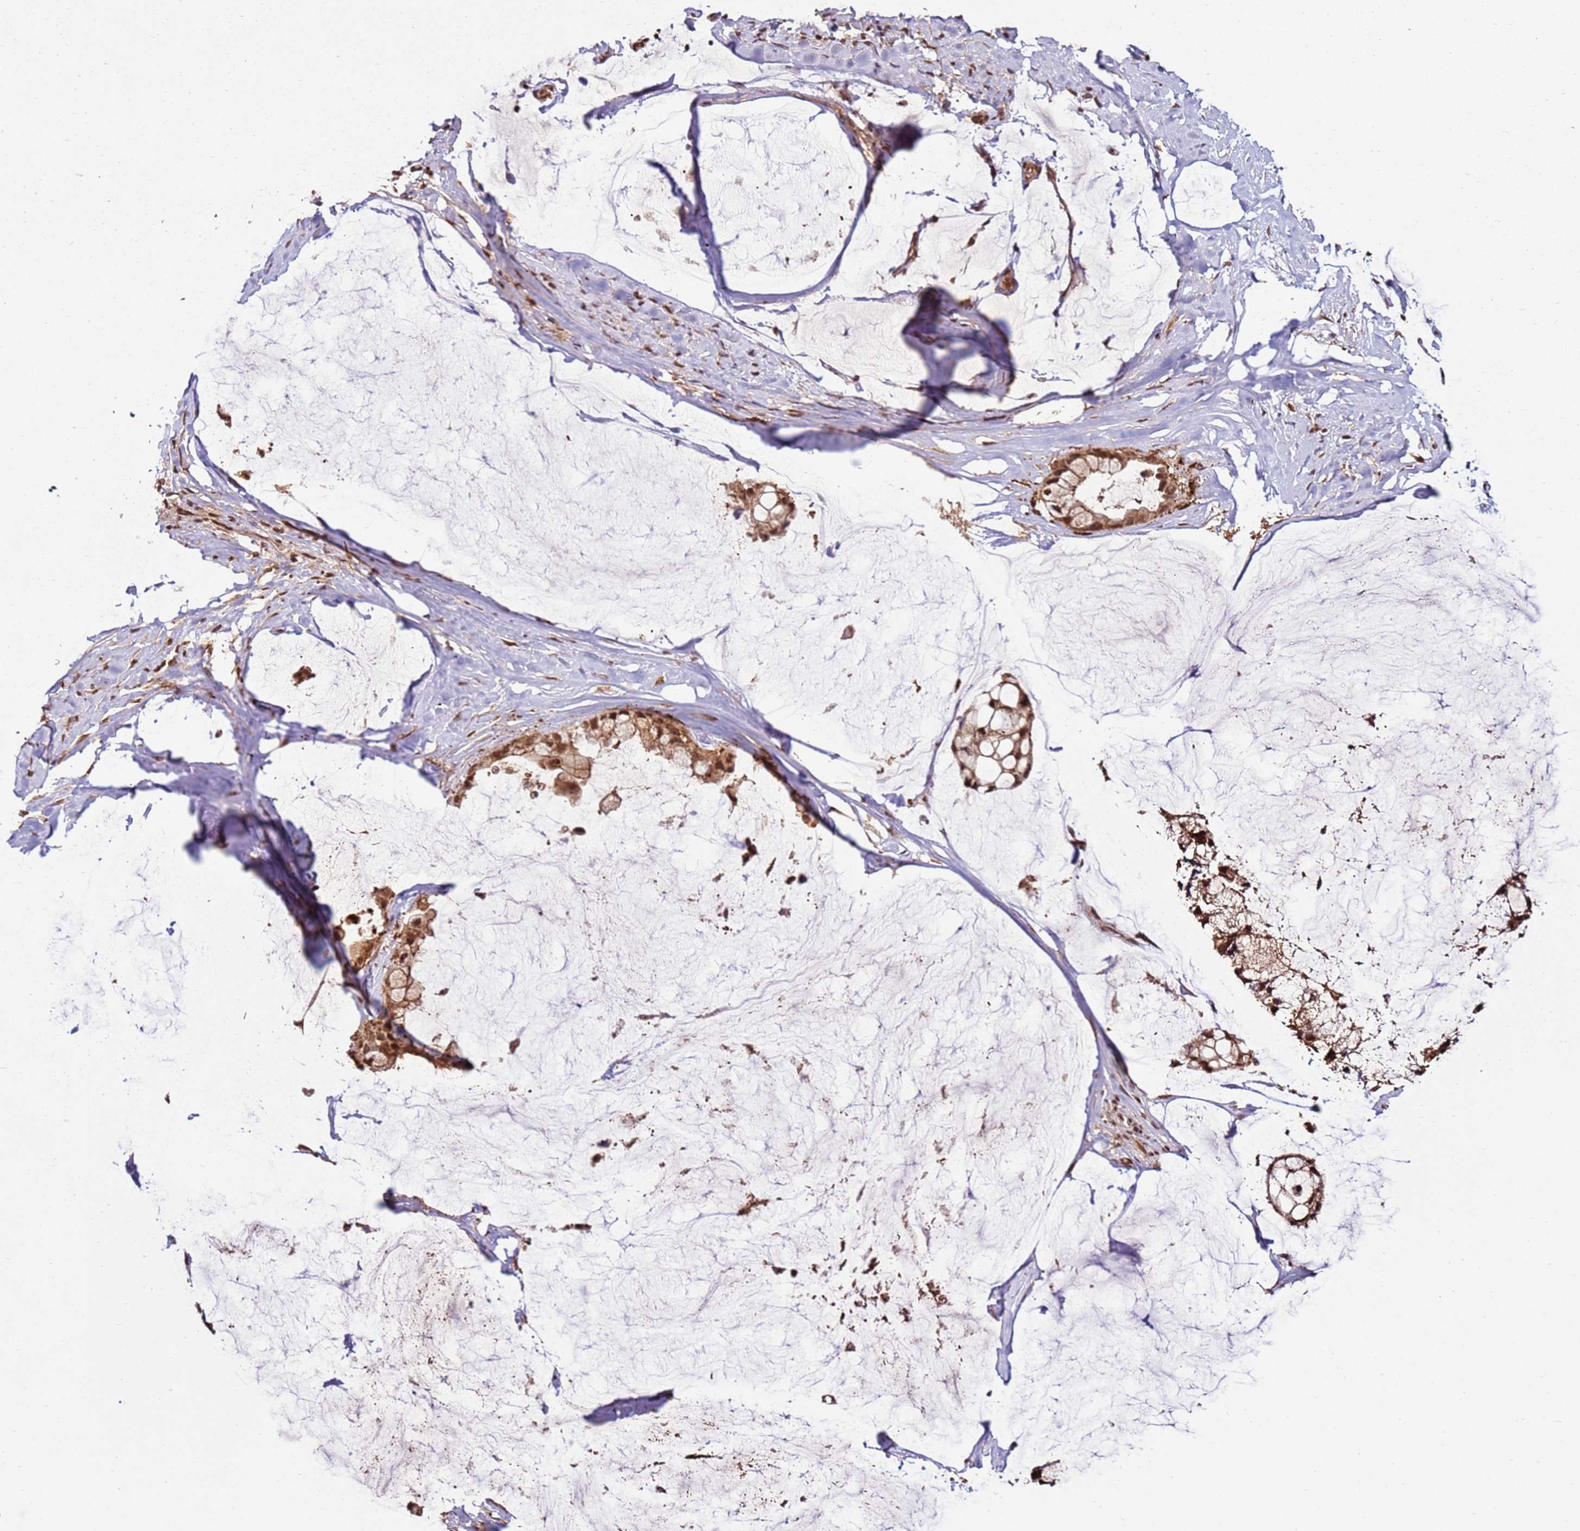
{"staining": {"intensity": "moderate", "quantity": ">75%", "location": "cytoplasmic/membranous,nuclear"}, "tissue": "ovarian cancer", "cell_type": "Tumor cells", "image_type": "cancer", "snomed": [{"axis": "morphology", "description": "Cystadenocarcinoma, mucinous, NOS"}, {"axis": "topography", "description": "Ovary"}], "caption": "The photomicrograph shows immunohistochemical staining of ovarian cancer. There is moderate cytoplasmic/membranous and nuclear staining is seen in approximately >75% of tumor cells. (Brightfield microscopy of DAB IHC at high magnification).", "gene": "ZBTB12", "patient": {"sex": "female", "age": 39}}